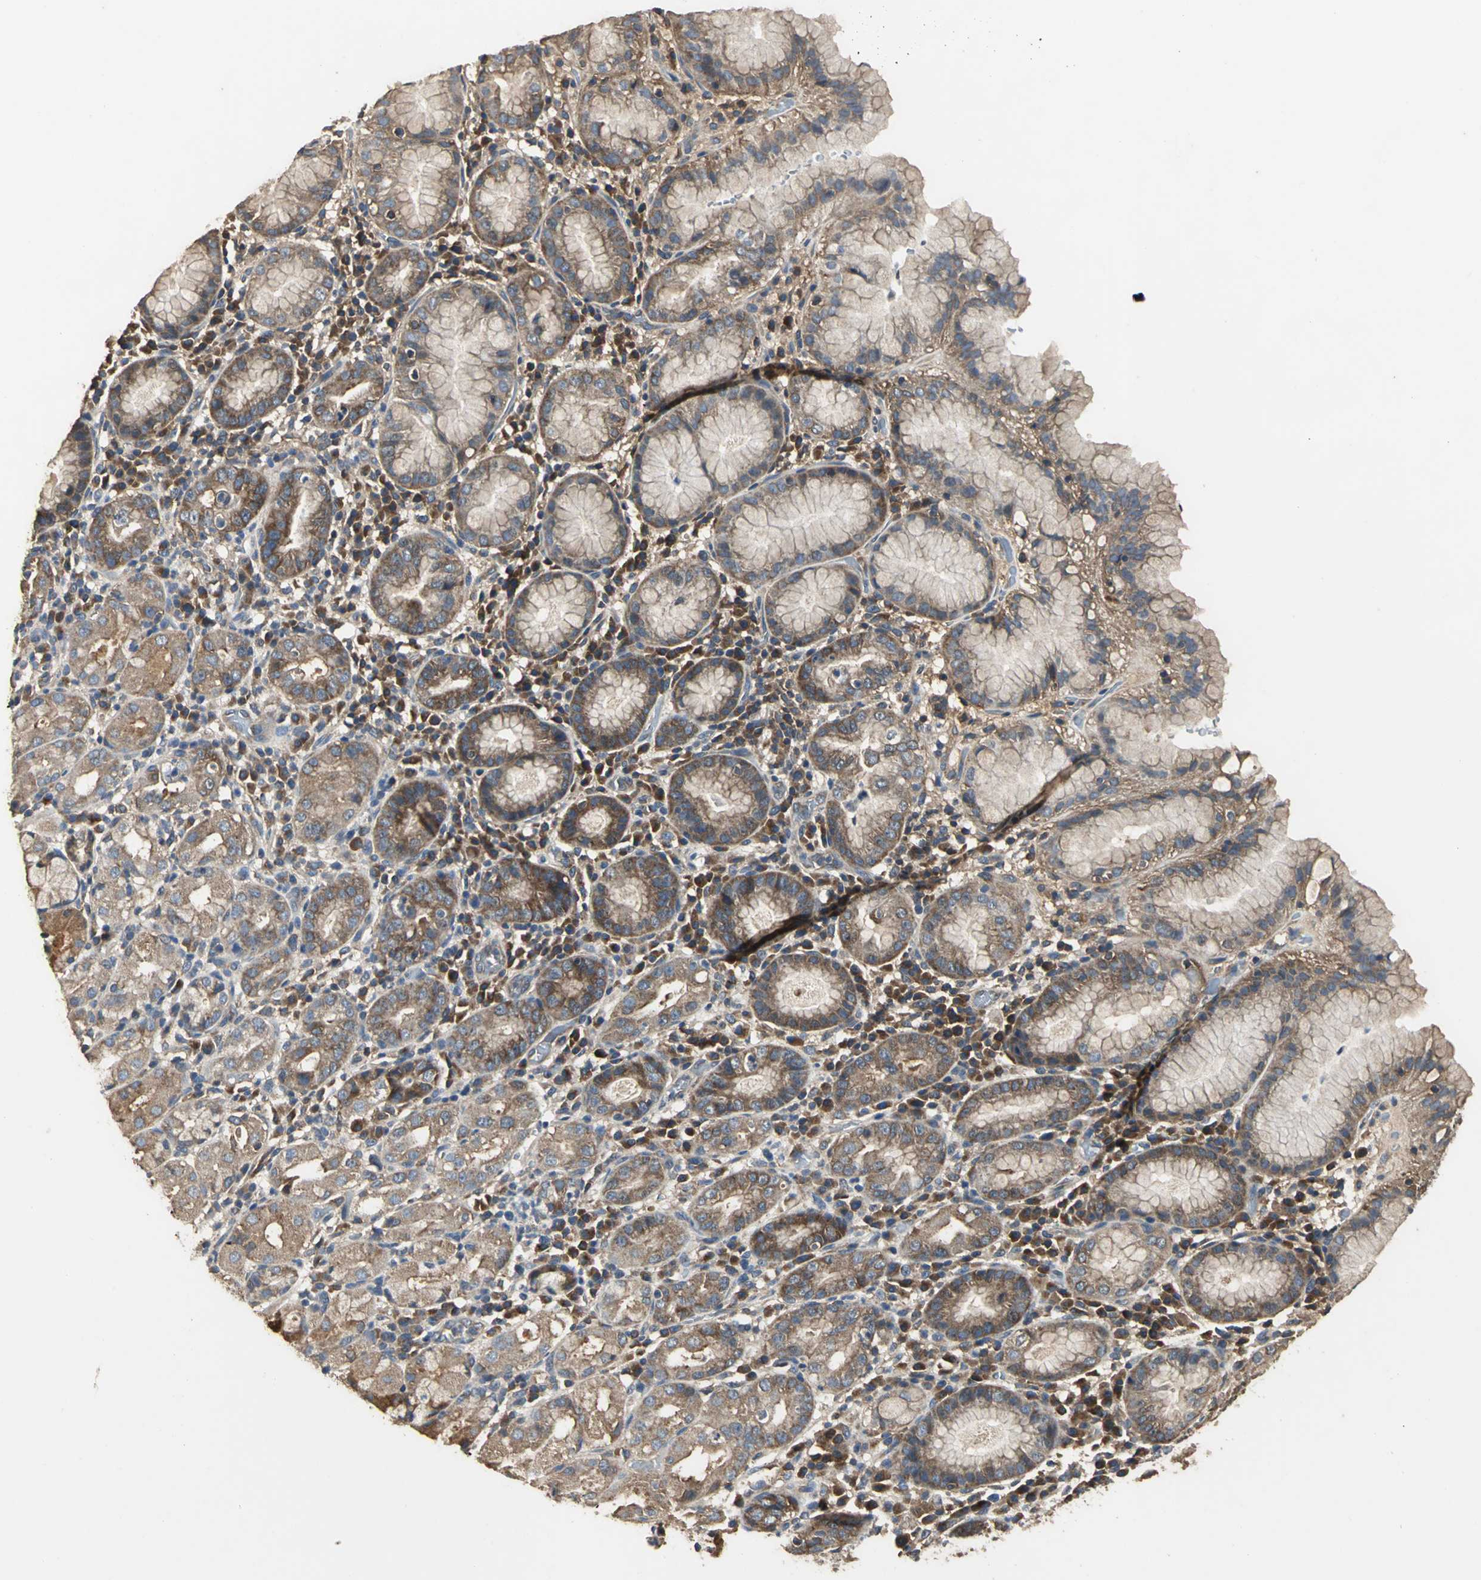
{"staining": {"intensity": "moderate", "quantity": ">75%", "location": "cytoplasmic/membranous"}, "tissue": "stomach", "cell_type": "Glandular cells", "image_type": "normal", "snomed": [{"axis": "morphology", "description": "Normal tissue, NOS"}, {"axis": "topography", "description": "Stomach"}, {"axis": "topography", "description": "Stomach, lower"}], "caption": "DAB immunohistochemical staining of benign human stomach displays moderate cytoplasmic/membranous protein positivity in about >75% of glandular cells.", "gene": "IRF3", "patient": {"sex": "female", "age": 75}}